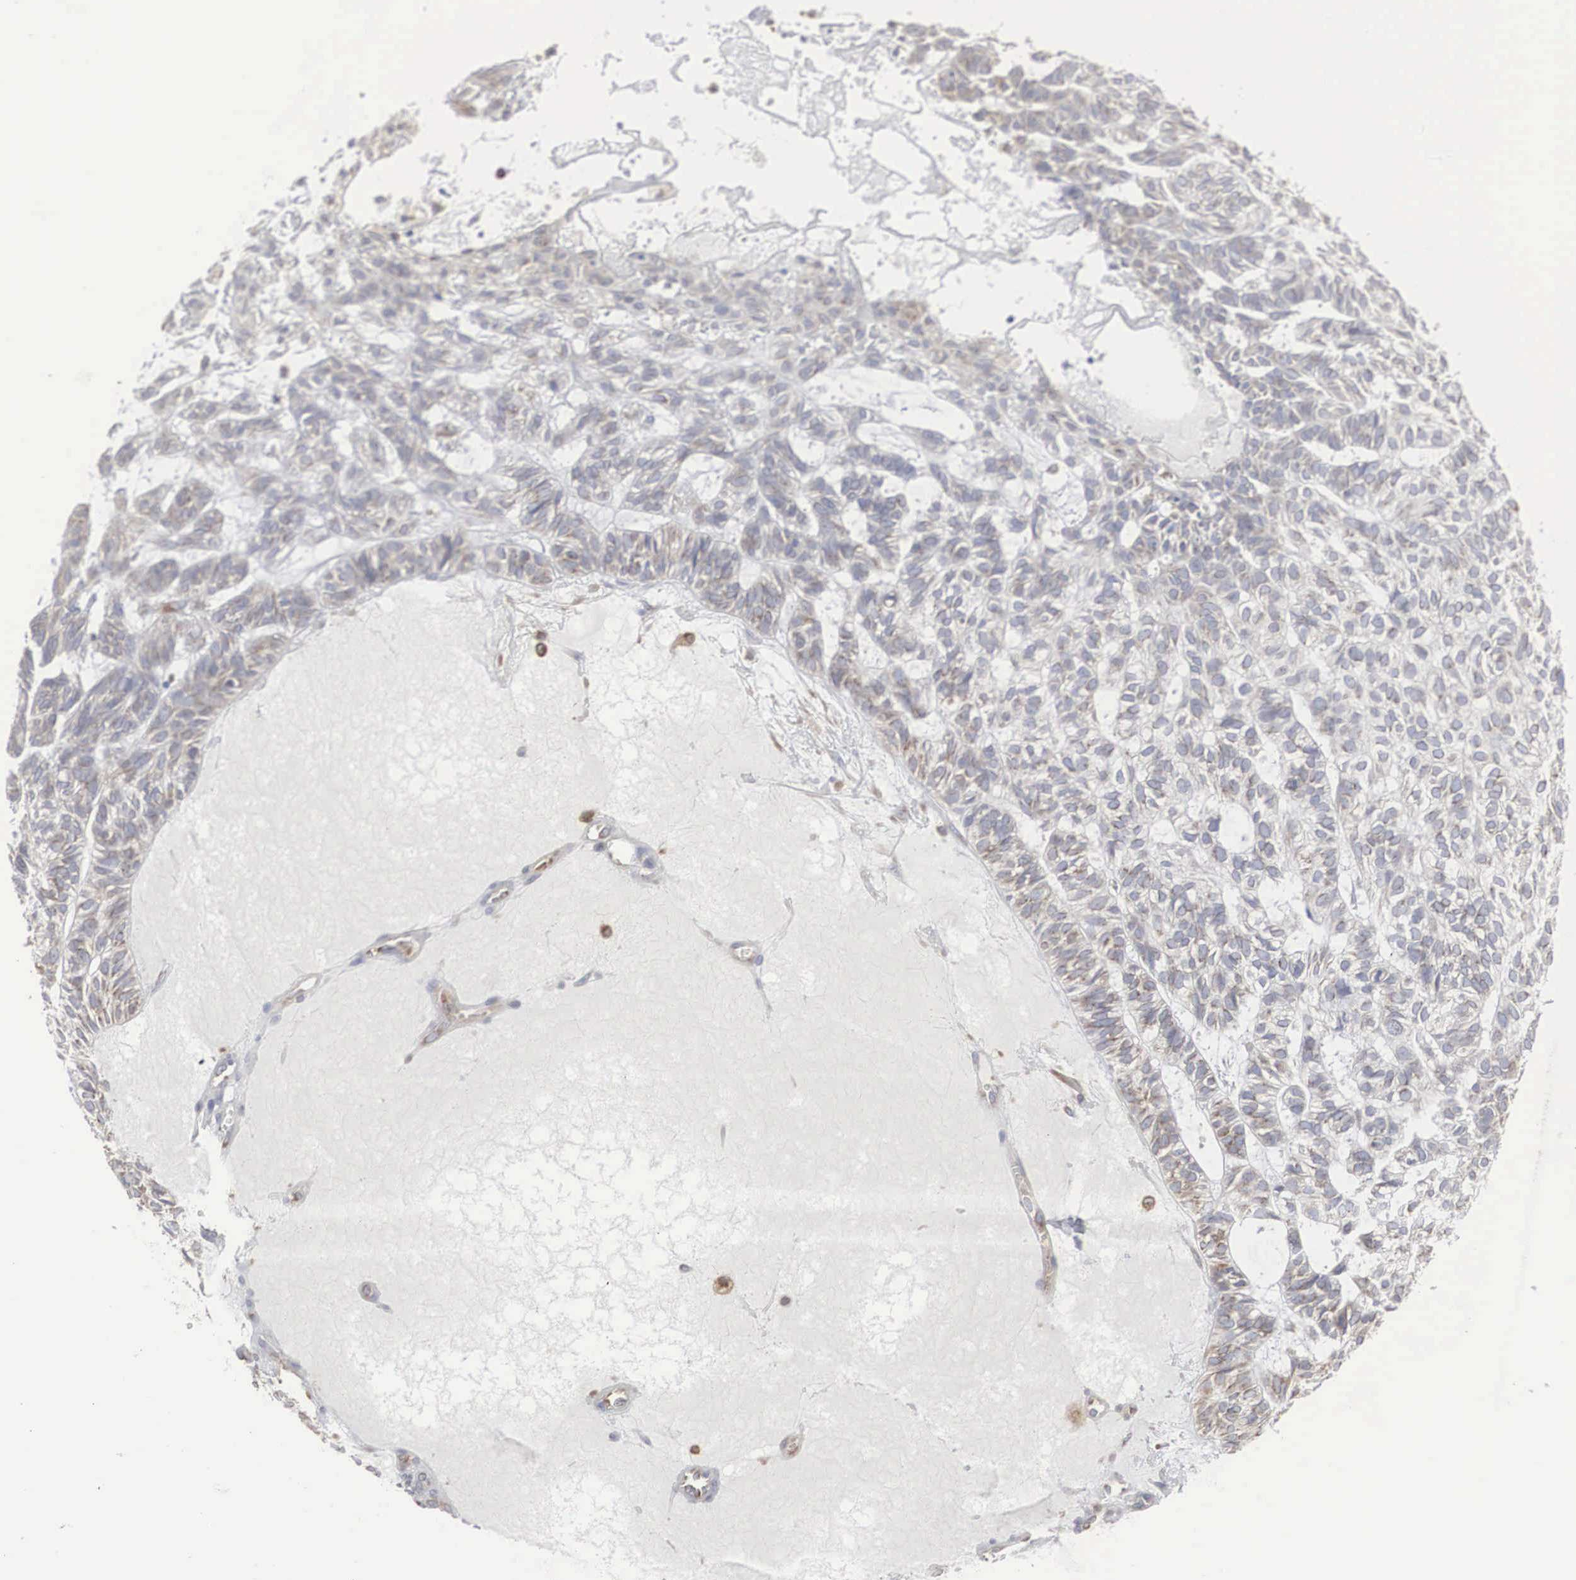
{"staining": {"intensity": "weak", "quantity": ">75%", "location": "cytoplasmic/membranous"}, "tissue": "skin cancer", "cell_type": "Tumor cells", "image_type": "cancer", "snomed": [{"axis": "morphology", "description": "Basal cell carcinoma"}, {"axis": "topography", "description": "Skin"}], "caption": "Immunohistochemistry (IHC) histopathology image of human skin cancer stained for a protein (brown), which reveals low levels of weak cytoplasmic/membranous staining in about >75% of tumor cells.", "gene": "MIA2", "patient": {"sex": "male", "age": 75}}